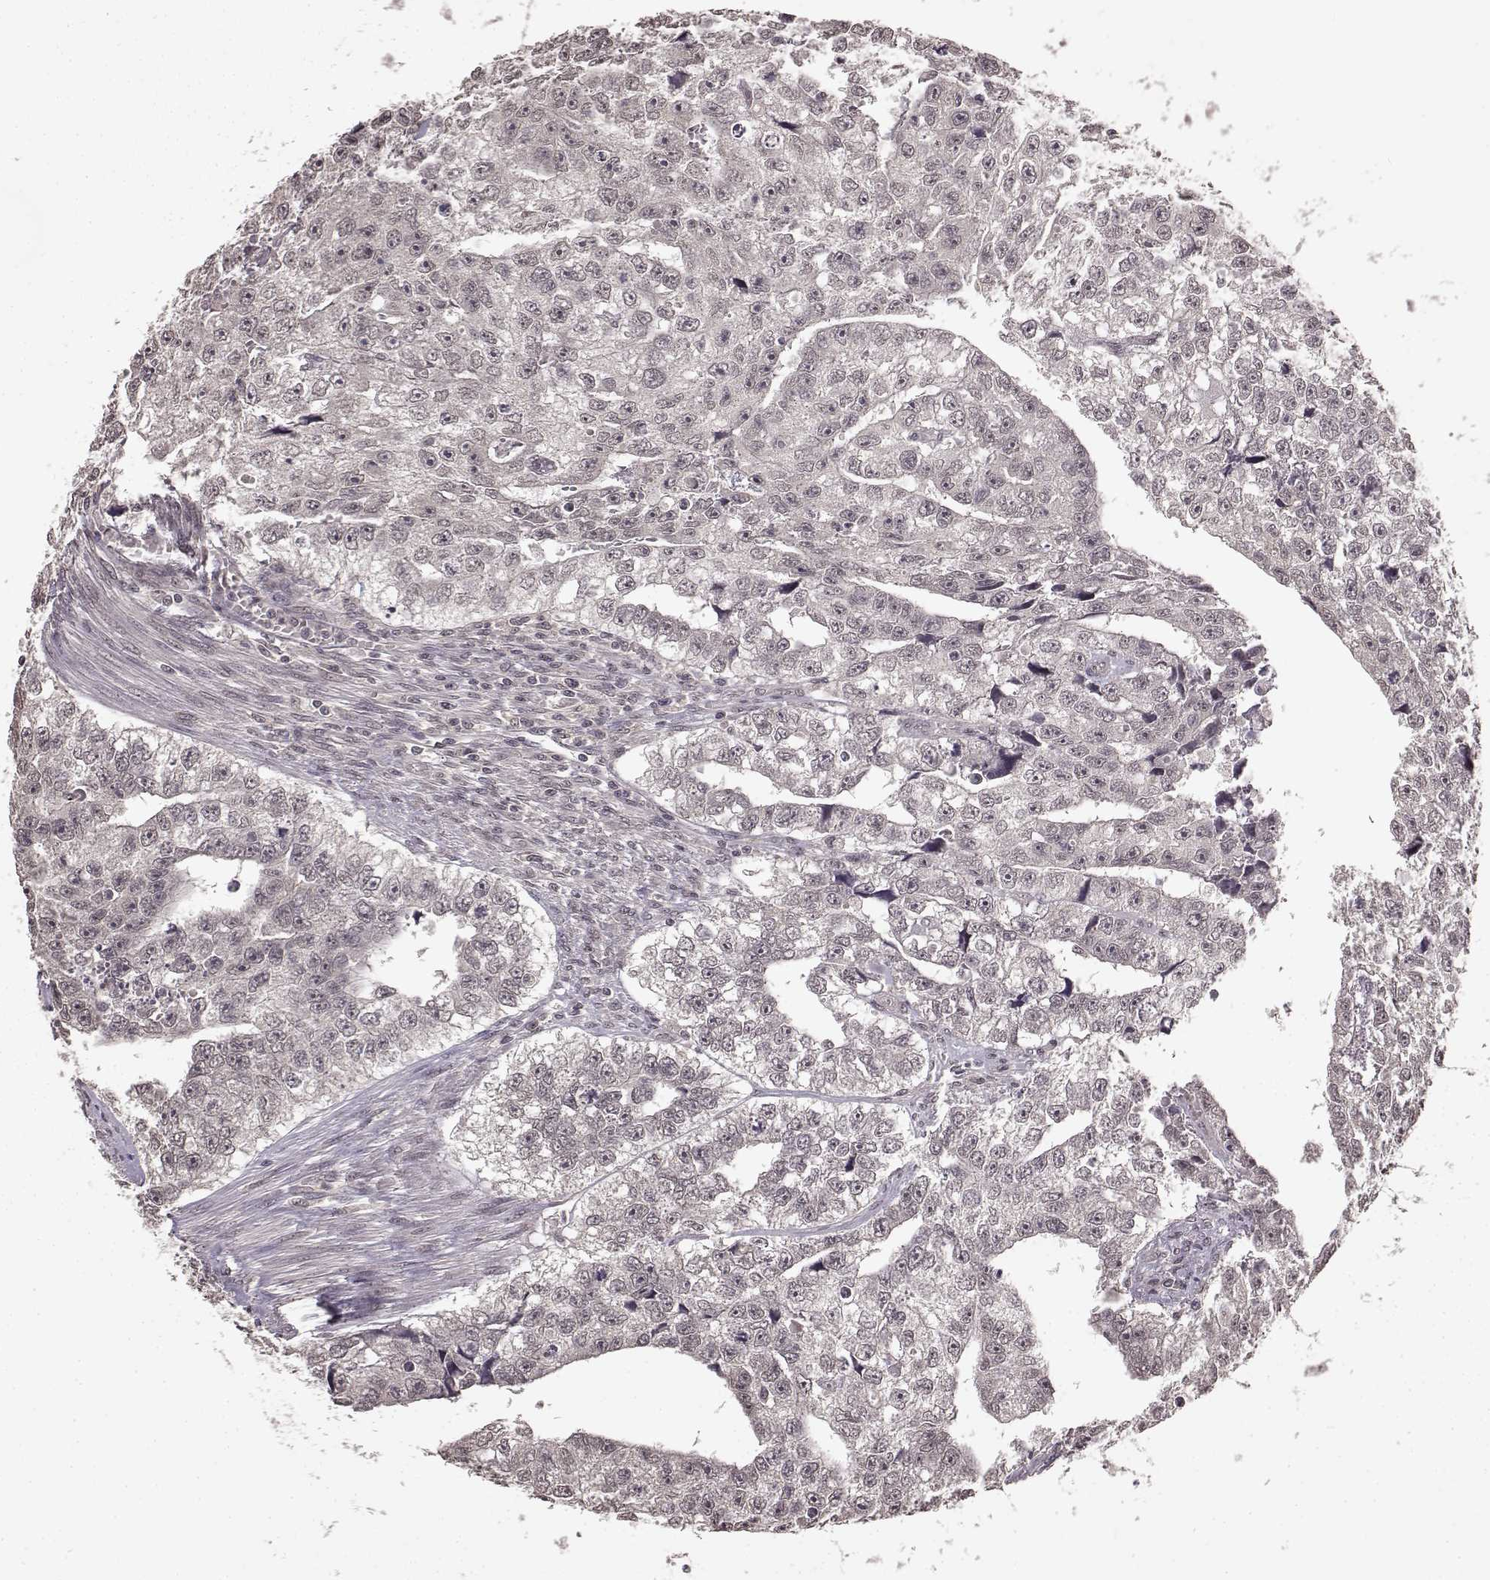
{"staining": {"intensity": "negative", "quantity": "none", "location": "none"}, "tissue": "testis cancer", "cell_type": "Tumor cells", "image_type": "cancer", "snomed": [{"axis": "morphology", "description": "Carcinoma, Embryonal, NOS"}, {"axis": "morphology", "description": "Teratoma, malignant, NOS"}, {"axis": "topography", "description": "Testis"}], "caption": "DAB immunohistochemical staining of human testis cancer shows no significant staining in tumor cells.", "gene": "NTRK2", "patient": {"sex": "male", "age": 44}}